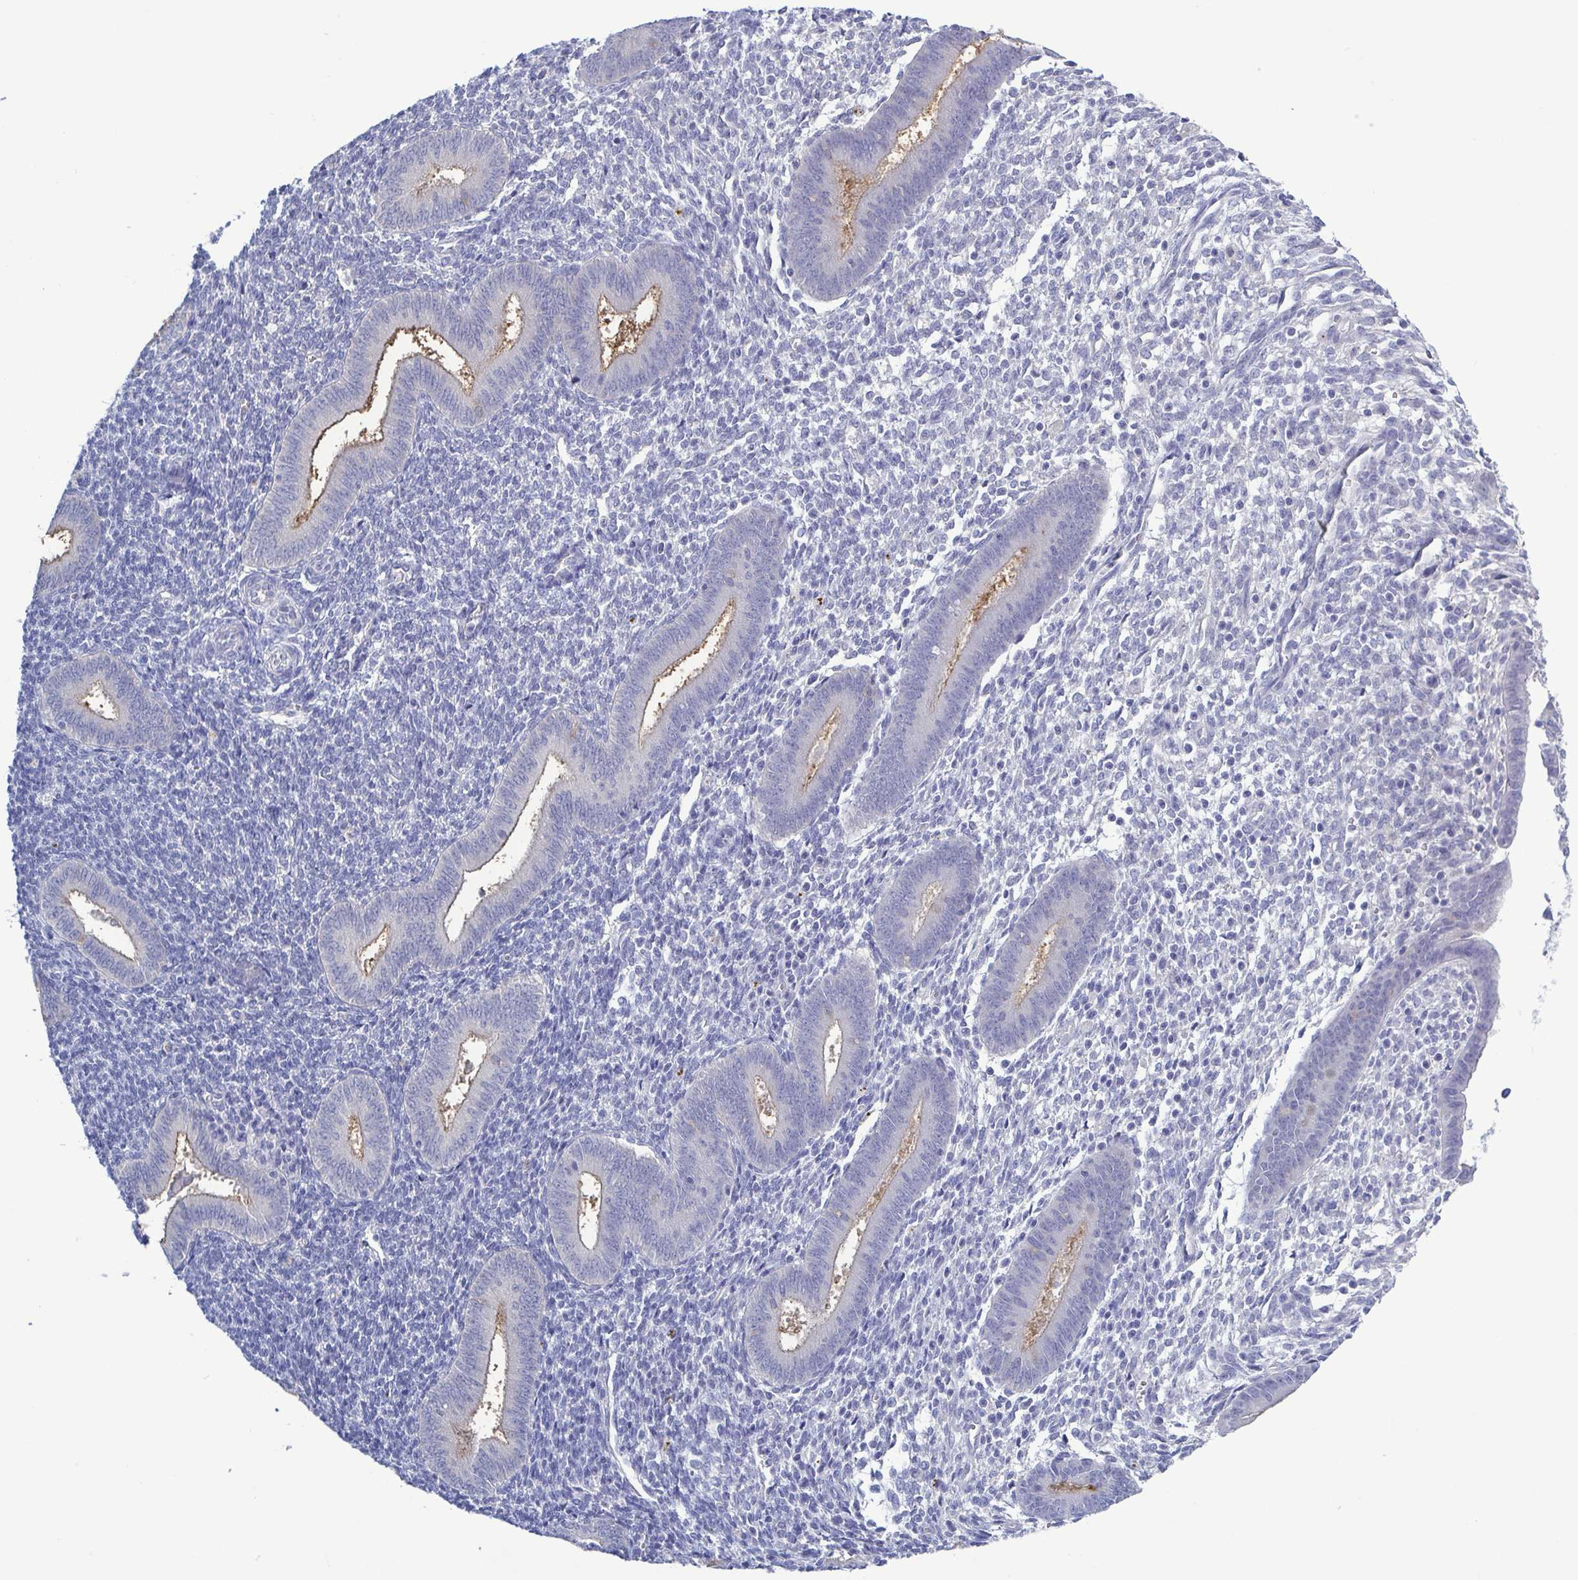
{"staining": {"intensity": "negative", "quantity": "none", "location": "none"}, "tissue": "endometrium", "cell_type": "Cells in endometrial stroma", "image_type": "normal", "snomed": [{"axis": "morphology", "description": "Normal tissue, NOS"}, {"axis": "topography", "description": "Endometrium"}], "caption": "Immunohistochemistry (IHC) image of normal endometrium: endometrium stained with DAB exhibits no significant protein staining in cells in endometrial stroma.", "gene": "TEX12", "patient": {"sex": "female", "age": 25}}